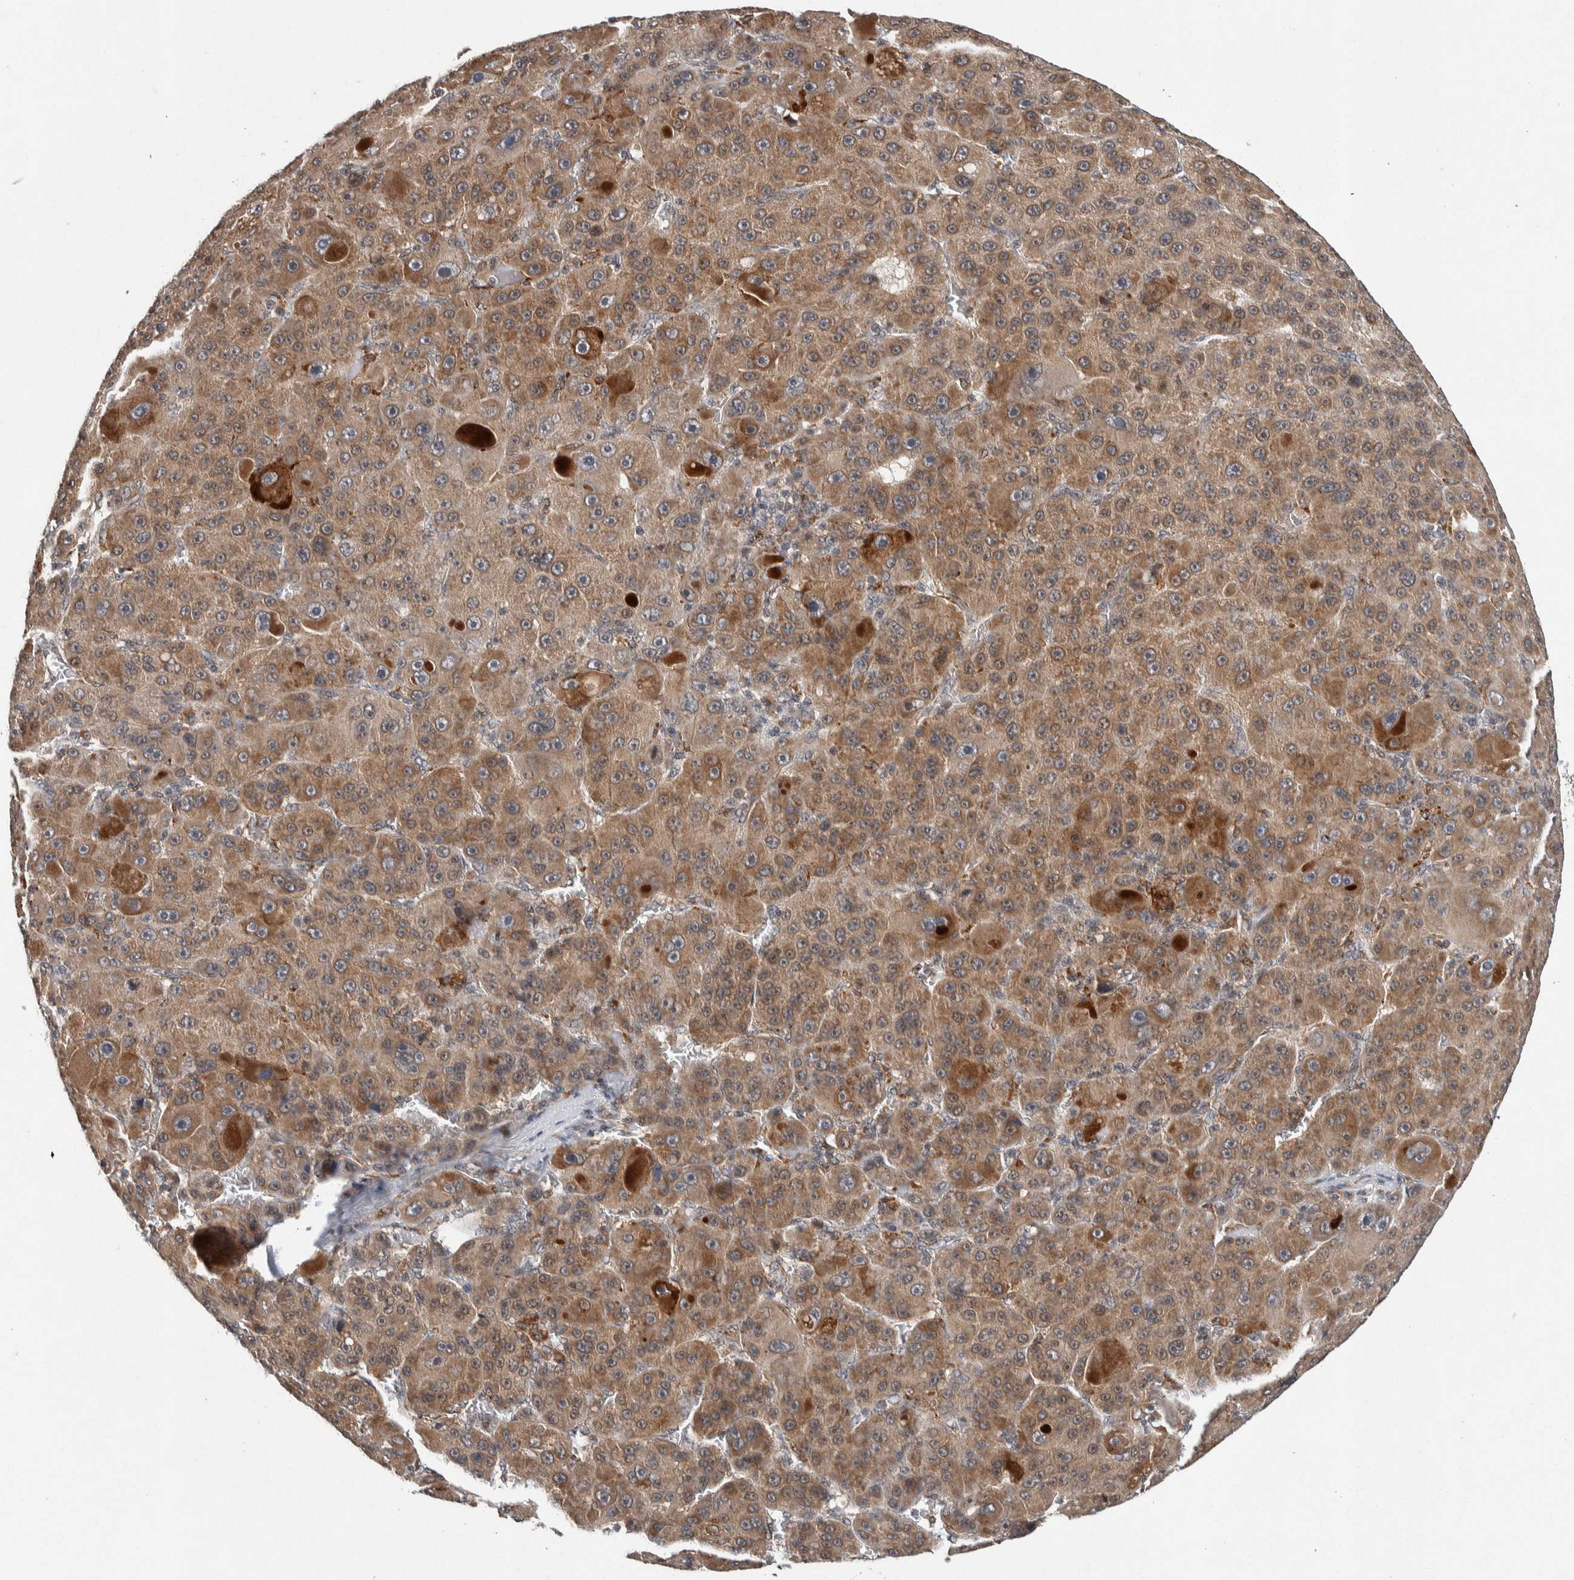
{"staining": {"intensity": "moderate", "quantity": ">75%", "location": "cytoplasmic/membranous"}, "tissue": "liver cancer", "cell_type": "Tumor cells", "image_type": "cancer", "snomed": [{"axis": "morphology", "description": "Carcinoma, Hepatocellular, NOS"}, {"axis": "topography", "description": "Liver"}], "caption": "About >75% of tumor cells in human hepatocellular carcinoma (liver) reveal moderate cytoplasmic/membranous protein staining as visualized by brown immunohistochemical staining.", "gene": "KCNK1", "patient": {"sex": "male", "age": 76}}